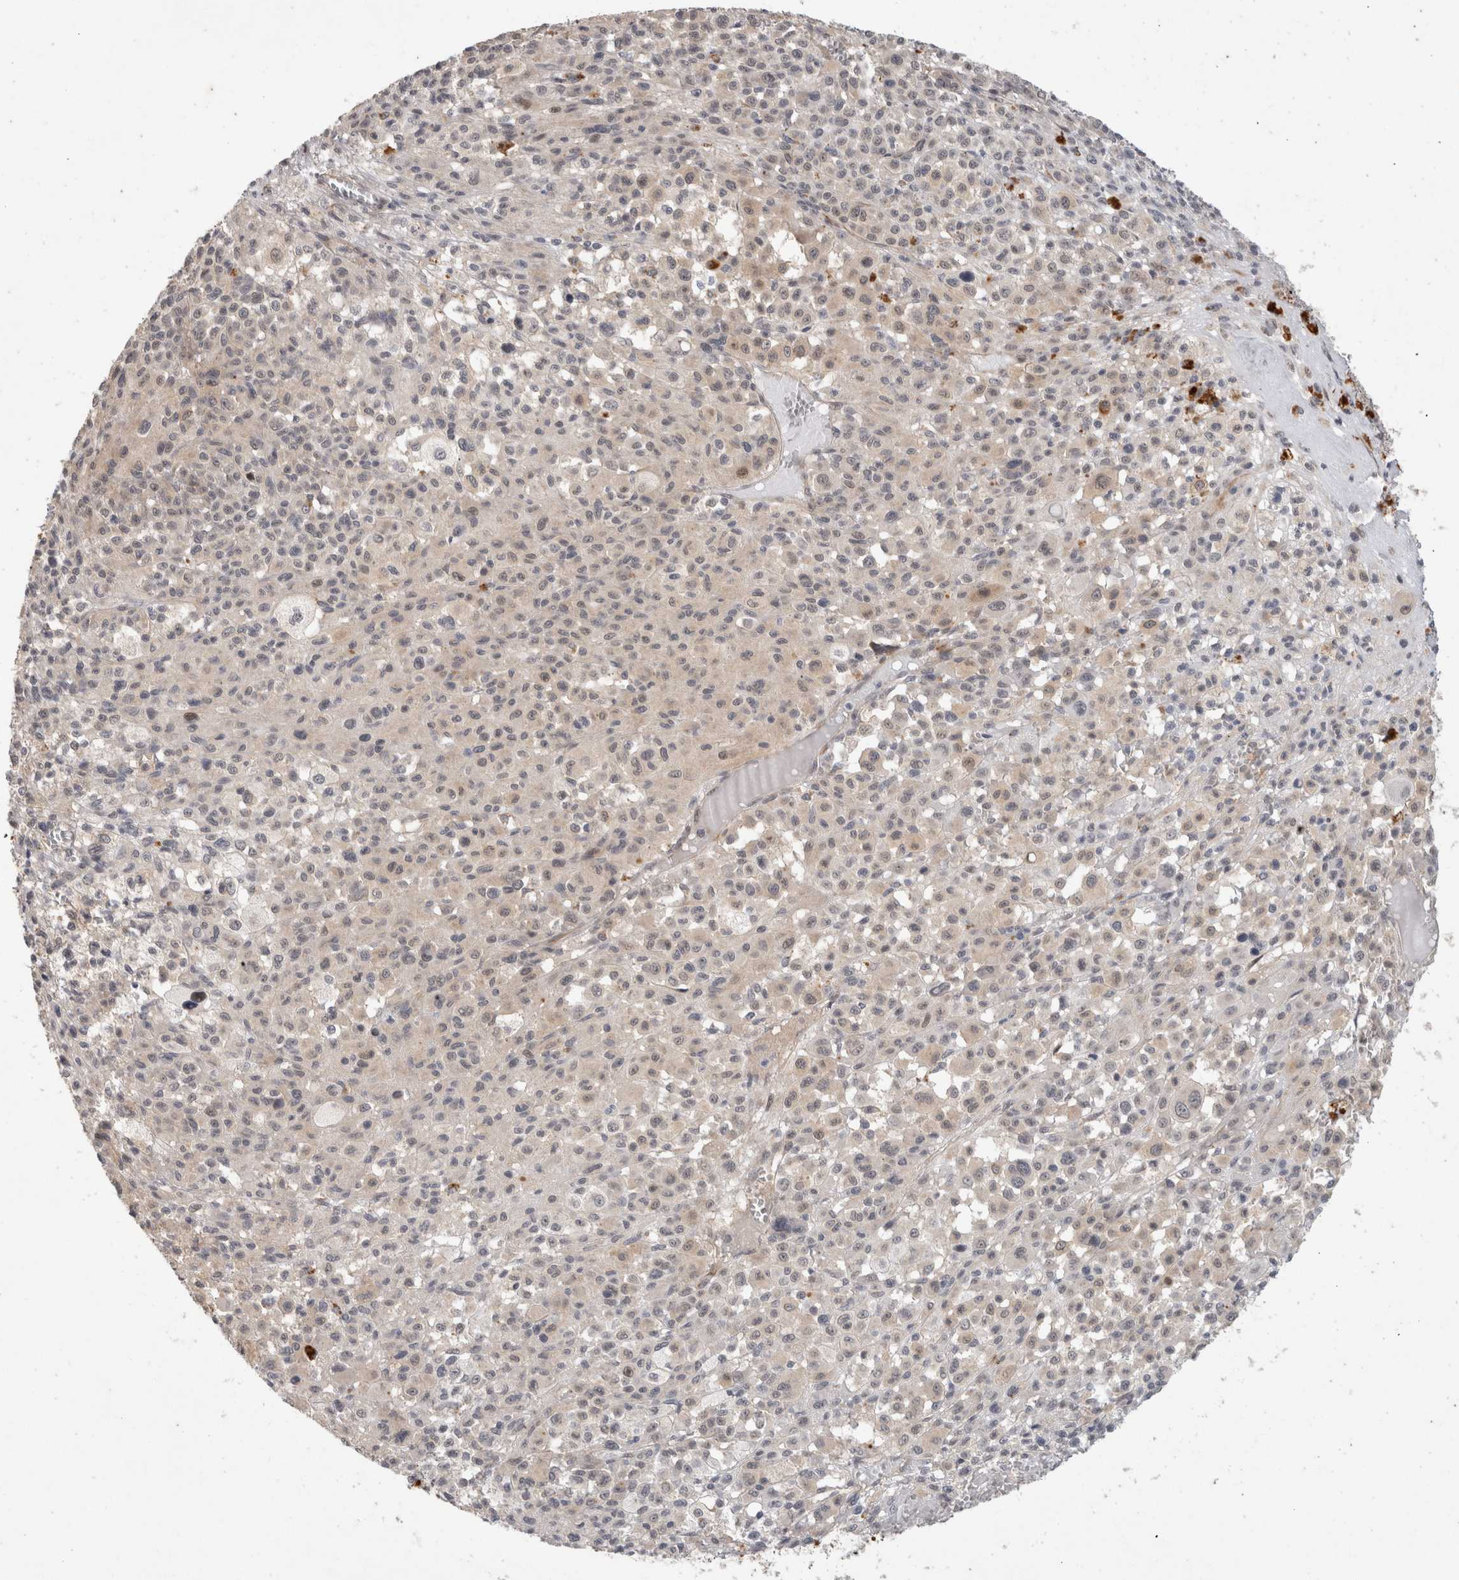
{"staining": {"intensity": "negative", "quantity": "none", "location": "none"}, "tissue": "melanoma", "cell_type": "Tumor cells", "image_type": "cancer", "snomed": [{"axis": "morphology", "description": "Malignant melanoma, Metastatic site"}, {"axis": "topography", "description": "Skin"}], "caption": "Tumor cells show no significant staining in malignant melanoma (metastatic site).", "gene": "CRISPLD1", "patient": {"sex": "female", "age": 74}}